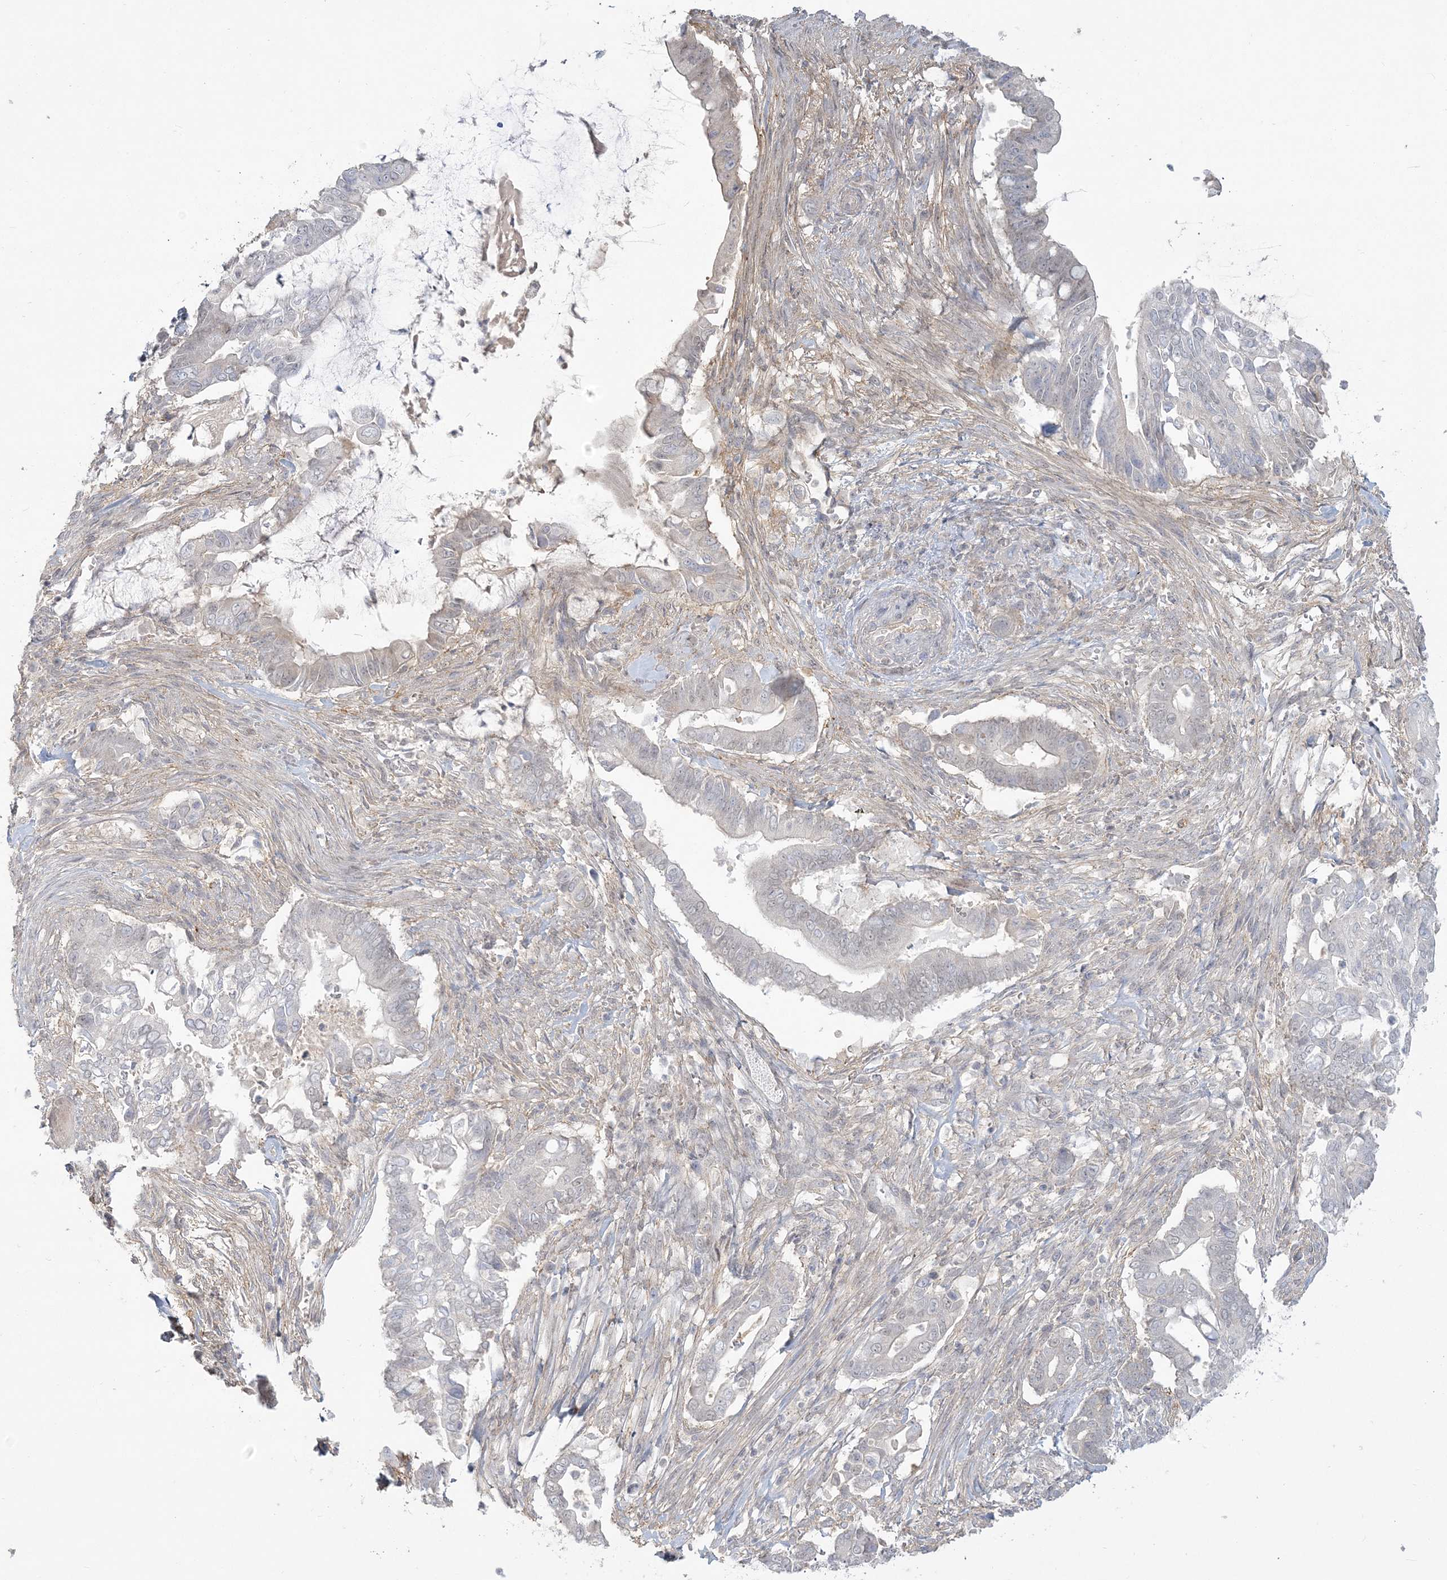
{"staining": {"intensity": "negative", "quantity": "none", "location": "none"}, "tissue": "pancreatic cancer", "cell_type": "Tumor cells", "image_type": "cancer", "snomed": [{"axis": "morphology", "description": "Adenocarcinoma, NOS"}, {"axis": "topography", "description": "Pancreas"}], "caption": "This is an immunohistochemistry (IHC) photomicrograph of human adenocarcinoma (pancreatic). There is no expression in tumor cells.", "gene": "ANKS1A", "patient": {"sex": "male", "age": 68}}